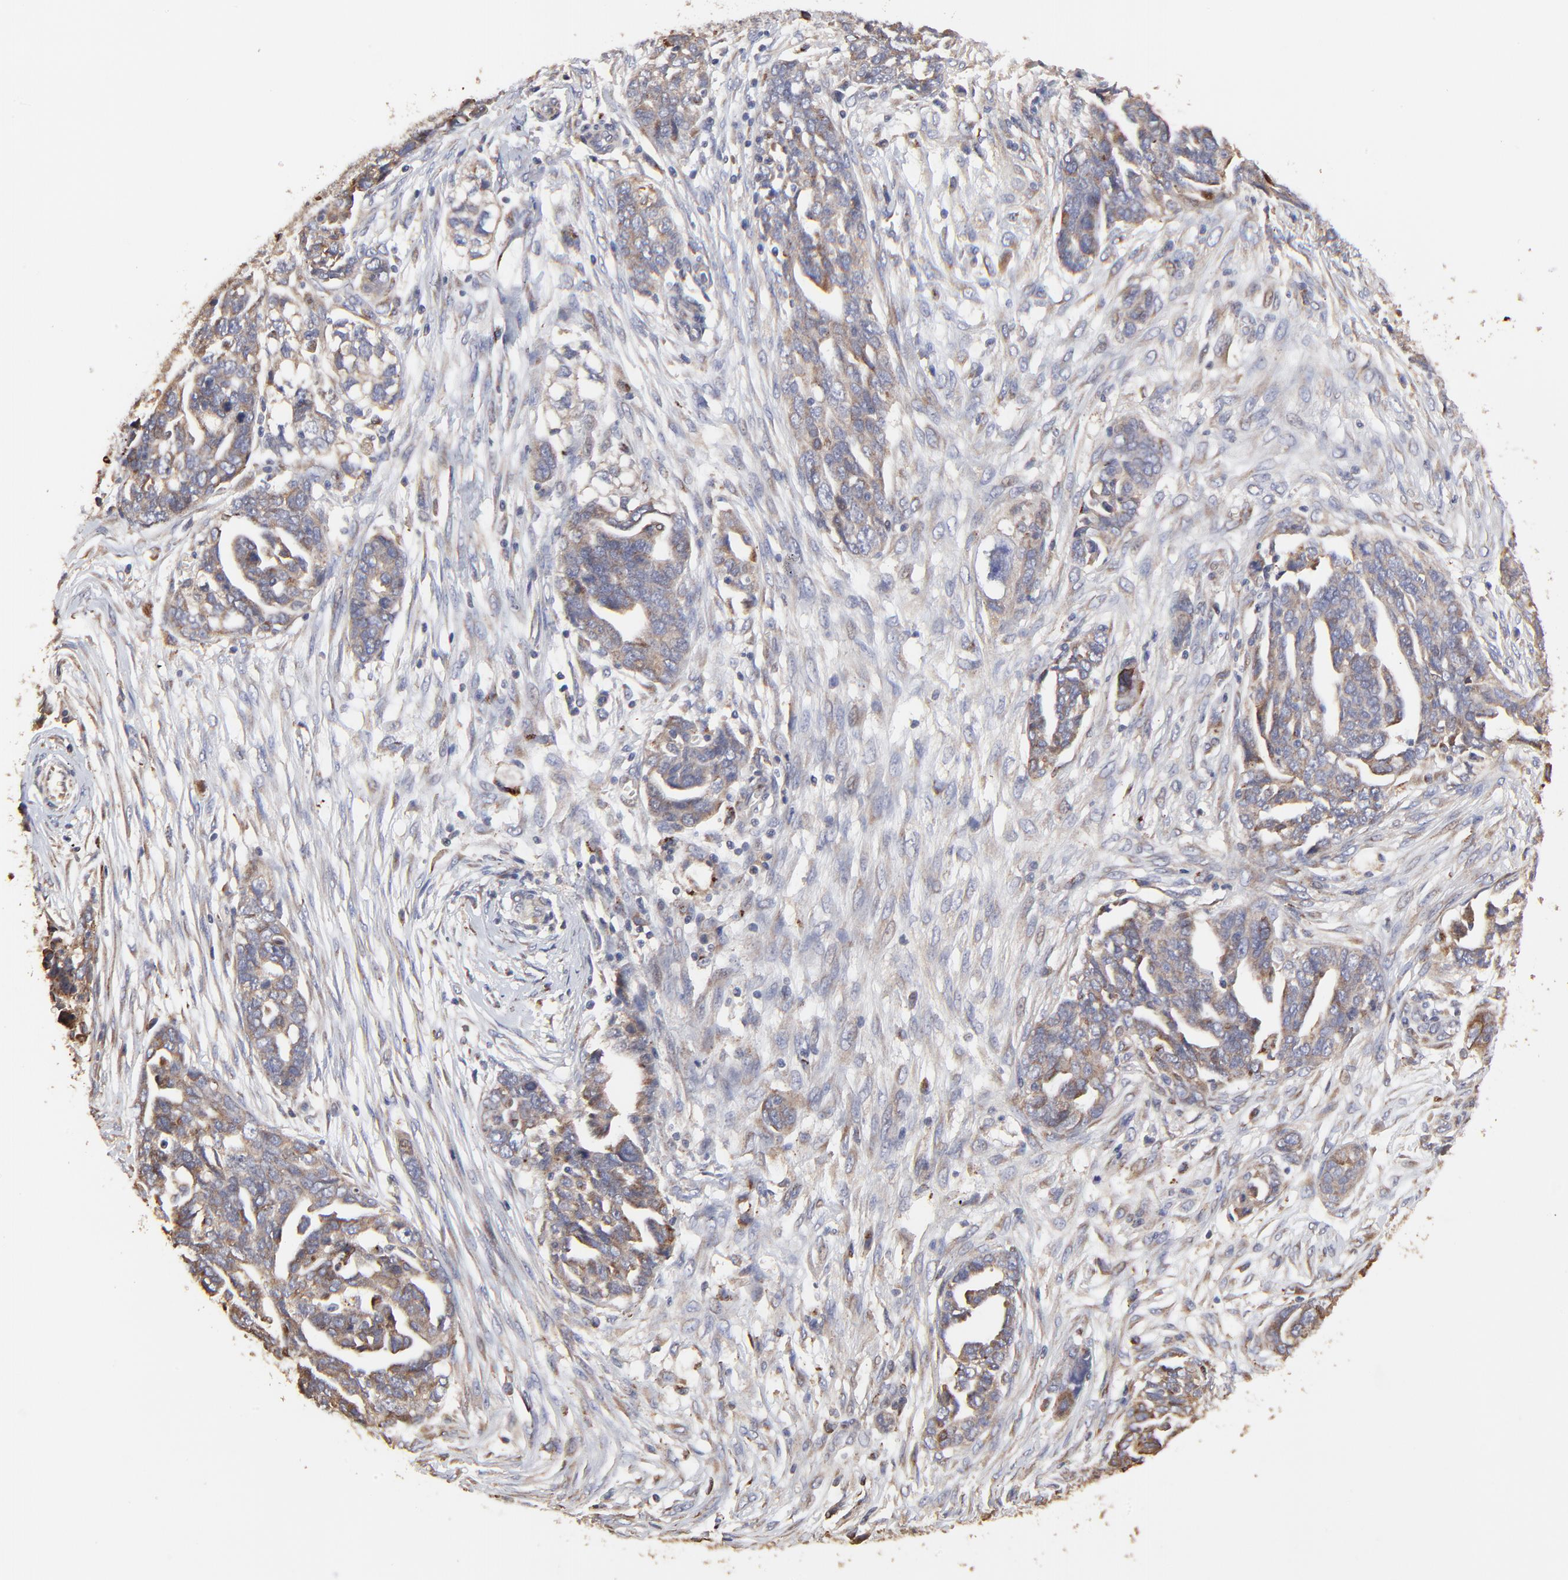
{"staining": {"intensity": "weak", "quantity": "25%-75%", "location": "cytoplasmic/membranous"}, "tissue": "ovarian cancer", "cell_type": "Tumor cells", "image_type": "cancer", "snomed": [{"axis": "morphology", "description": "Normal tissue, NOS"}, {"axis": "morphology", "description": "Cystadenocarcinoma, serous, NOS"}, {"axis": "topography", "description": "Fallopian tube"}, {"axis": "topography", "description": "Ovary"}], "caption": "Ovarian cancer (serous cystadenocarcinoma) stained with DAB immunohistochemistry displays low levels of weak cytoplasmic/membranous staining in approximately 25%-75% of tumor cells. The protein of interest is shown in brown color, while the nuclei are stained blue.", "gene": "ELP2", "patient": {"sex": "female", "age": 56}}